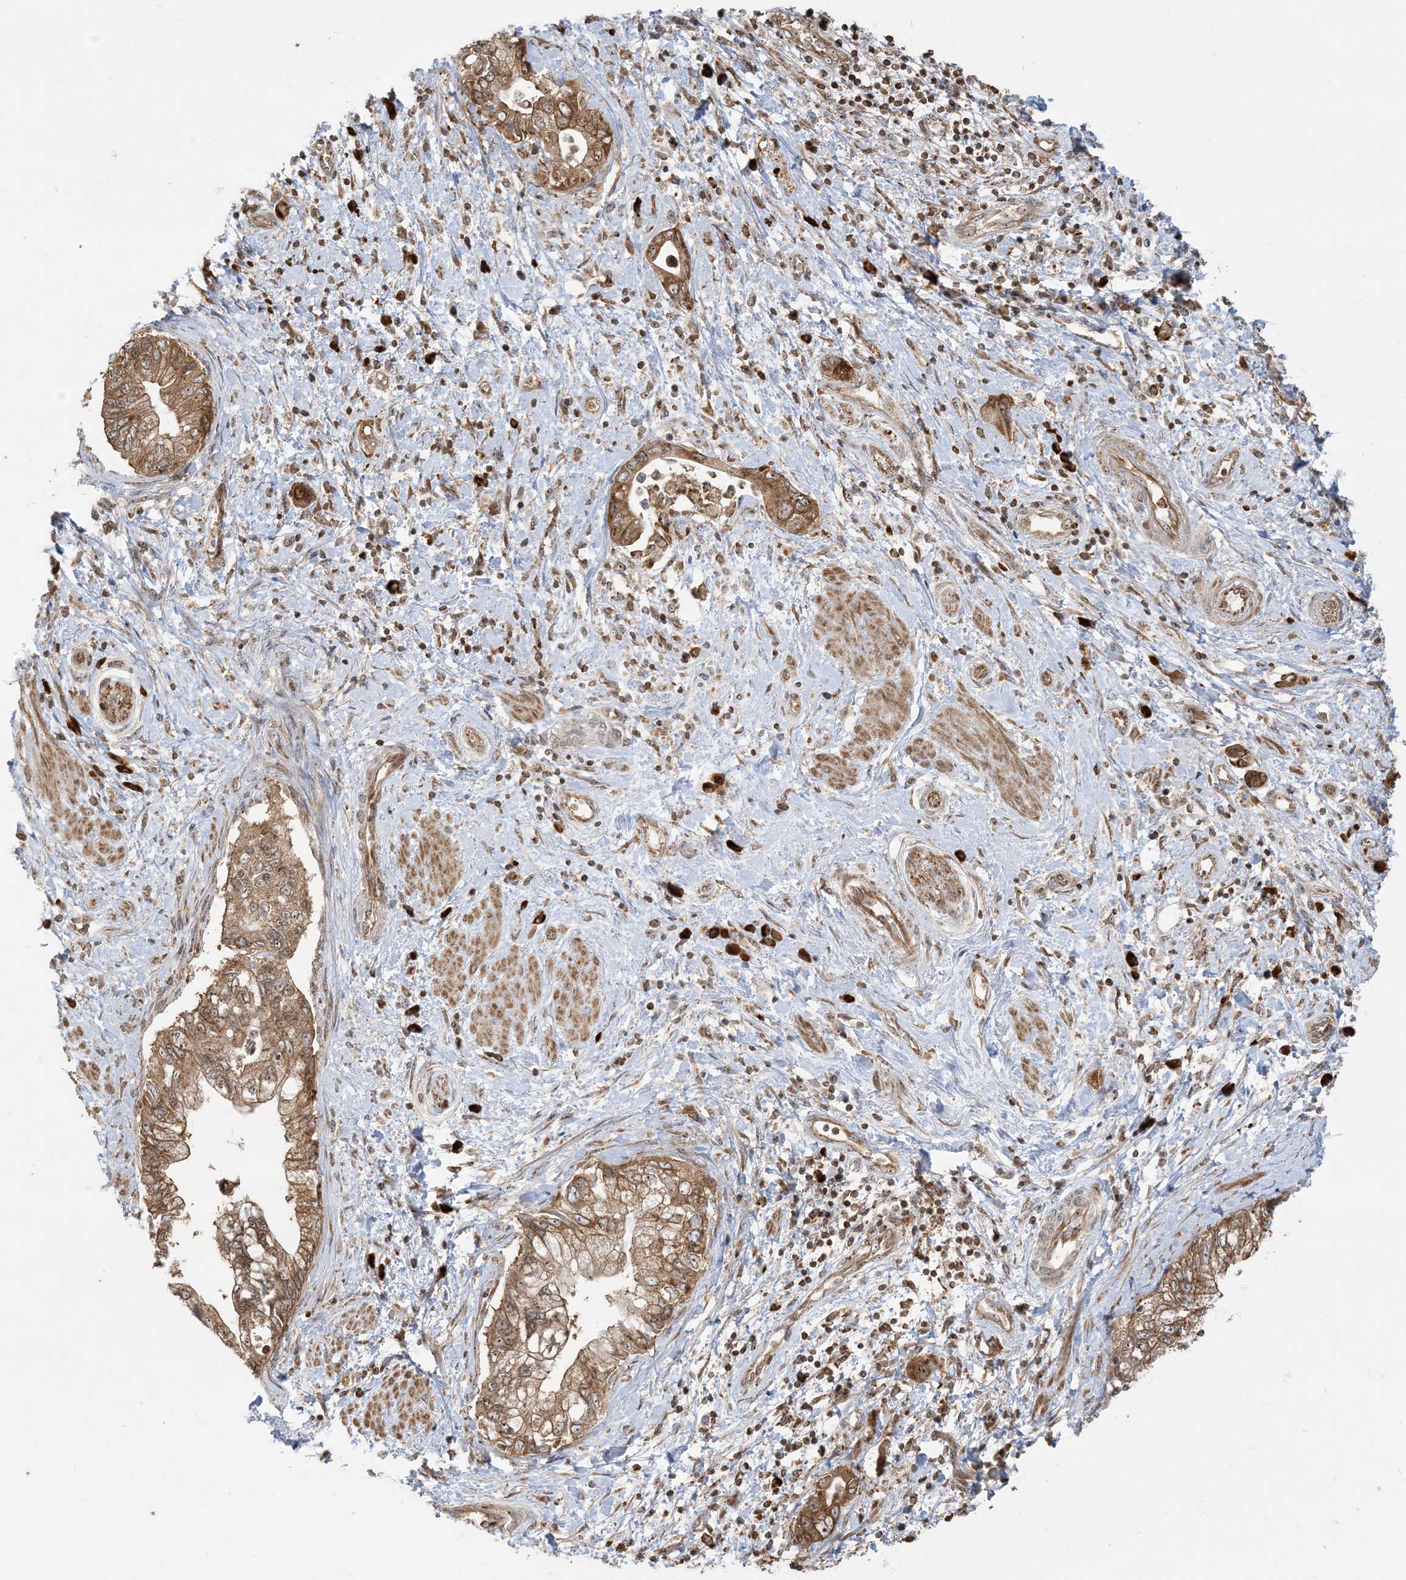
{"staining": {"intensity": "moderate", "quantity": ">75%", "location": "cytoplasmic/membranous,nuclear"}, "tissue": "pancreatic cancer", "cell_type": "Tumor cells", "image_type": "cancer", "snomed": [{"axis": "morphology", "description": "Adenocarcinoma, NOS"}, {"axis": "topography", "description": "Pancreas"}], "caption": "This histopathology image demonstrates adenocarcinoma (pancreatic) stained with IHC to label a protein in brown. The cytoplasmic/membranous and nuclear of tumor cells show moderate positivity for the protein. Nuclei are counter-stained blue.", "gene": "SRP72", "patient": {"sex": "female", "age": 73}}